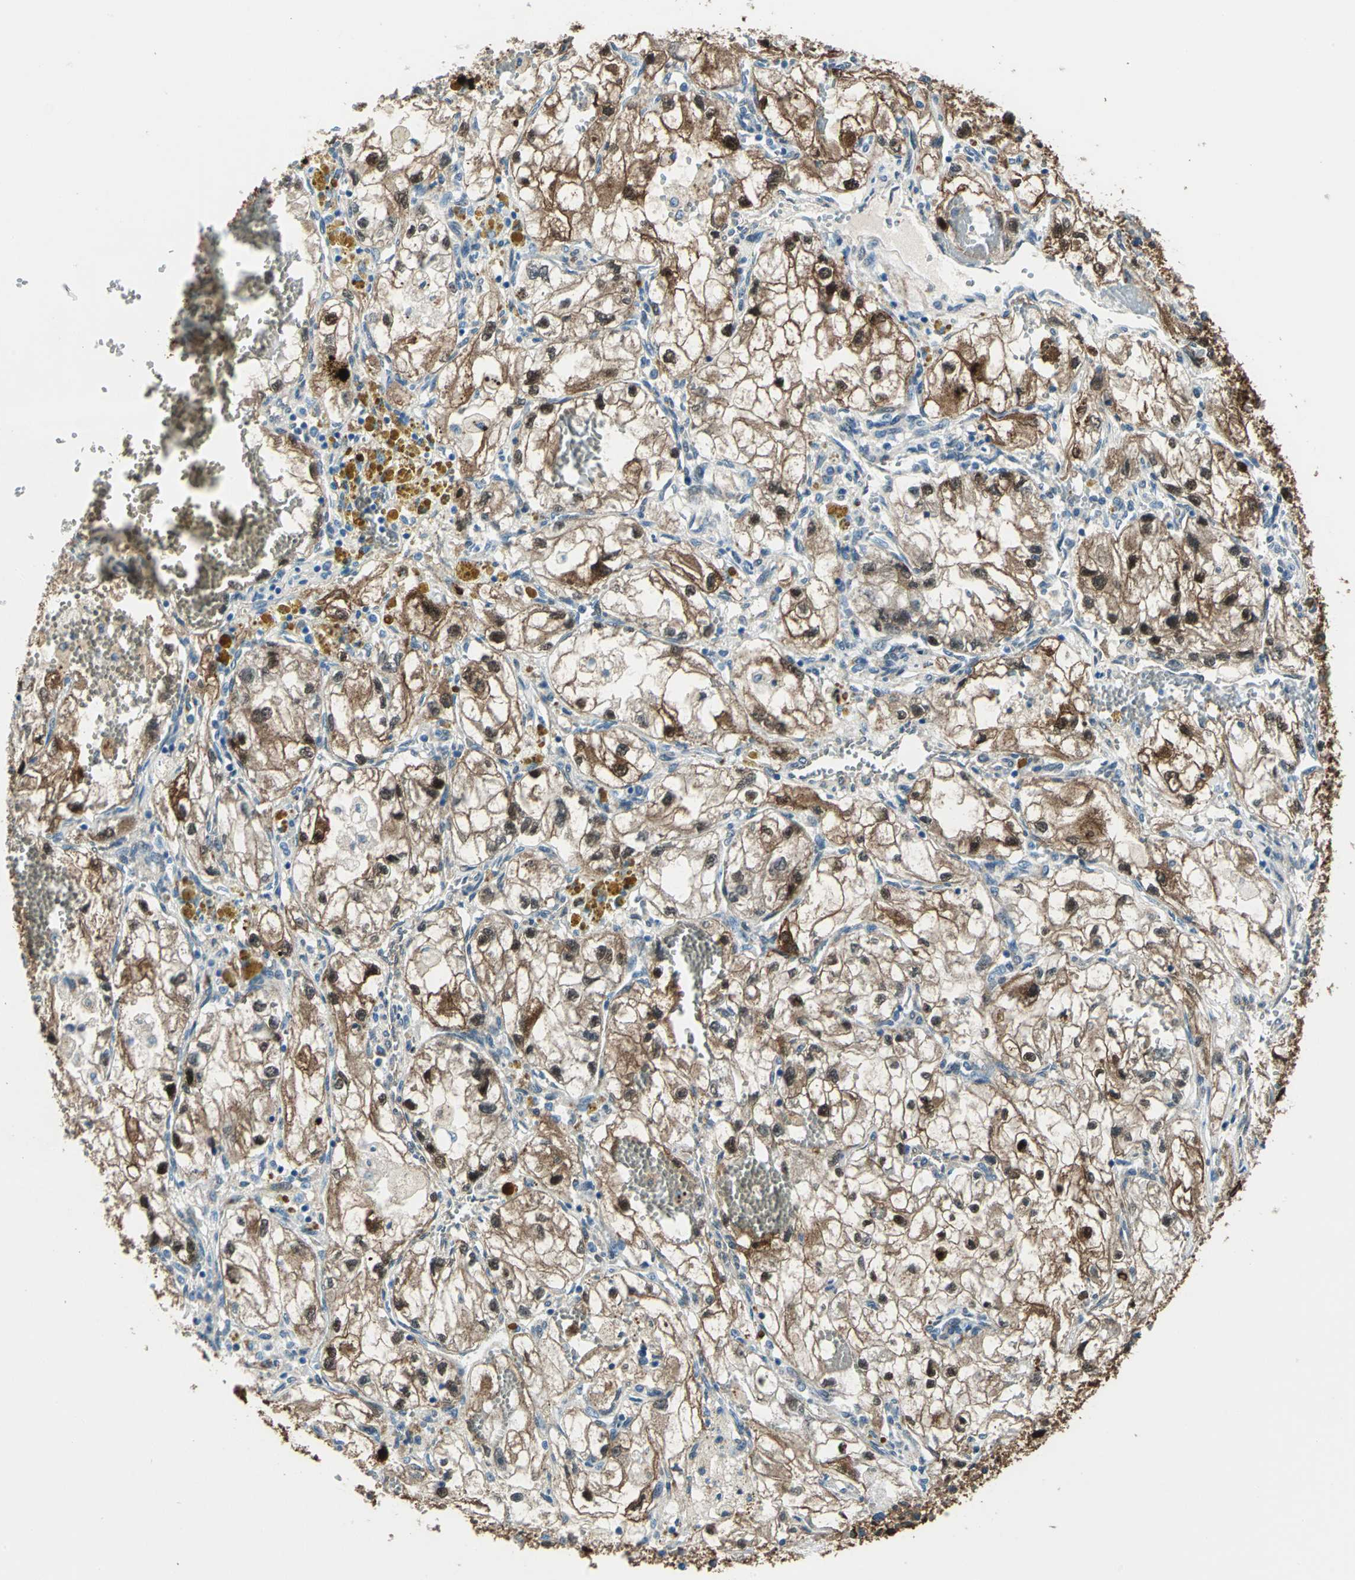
{"staining": {"intensity": "moderate", "quantity": "25%-75%", "location": "cytoplasmic/membranous"}, "tissue": "renal cancer", "cell_type": "Tumor cells", "image_type": "cancer", "snomed": [{"axis": "morphology", "description": "Adenocarcinoma, NOS"}, {"axis": "topography", "description": "Kidney"}], "caption": "Protein expression analysis of adenocarcinoma (renal) exhibits moderate cytoplasmic/membranous staining in approximately 25%-75% of tumor cells.", "gene": "HSPB1", "patient": {"sex": "female", "age": 70}}